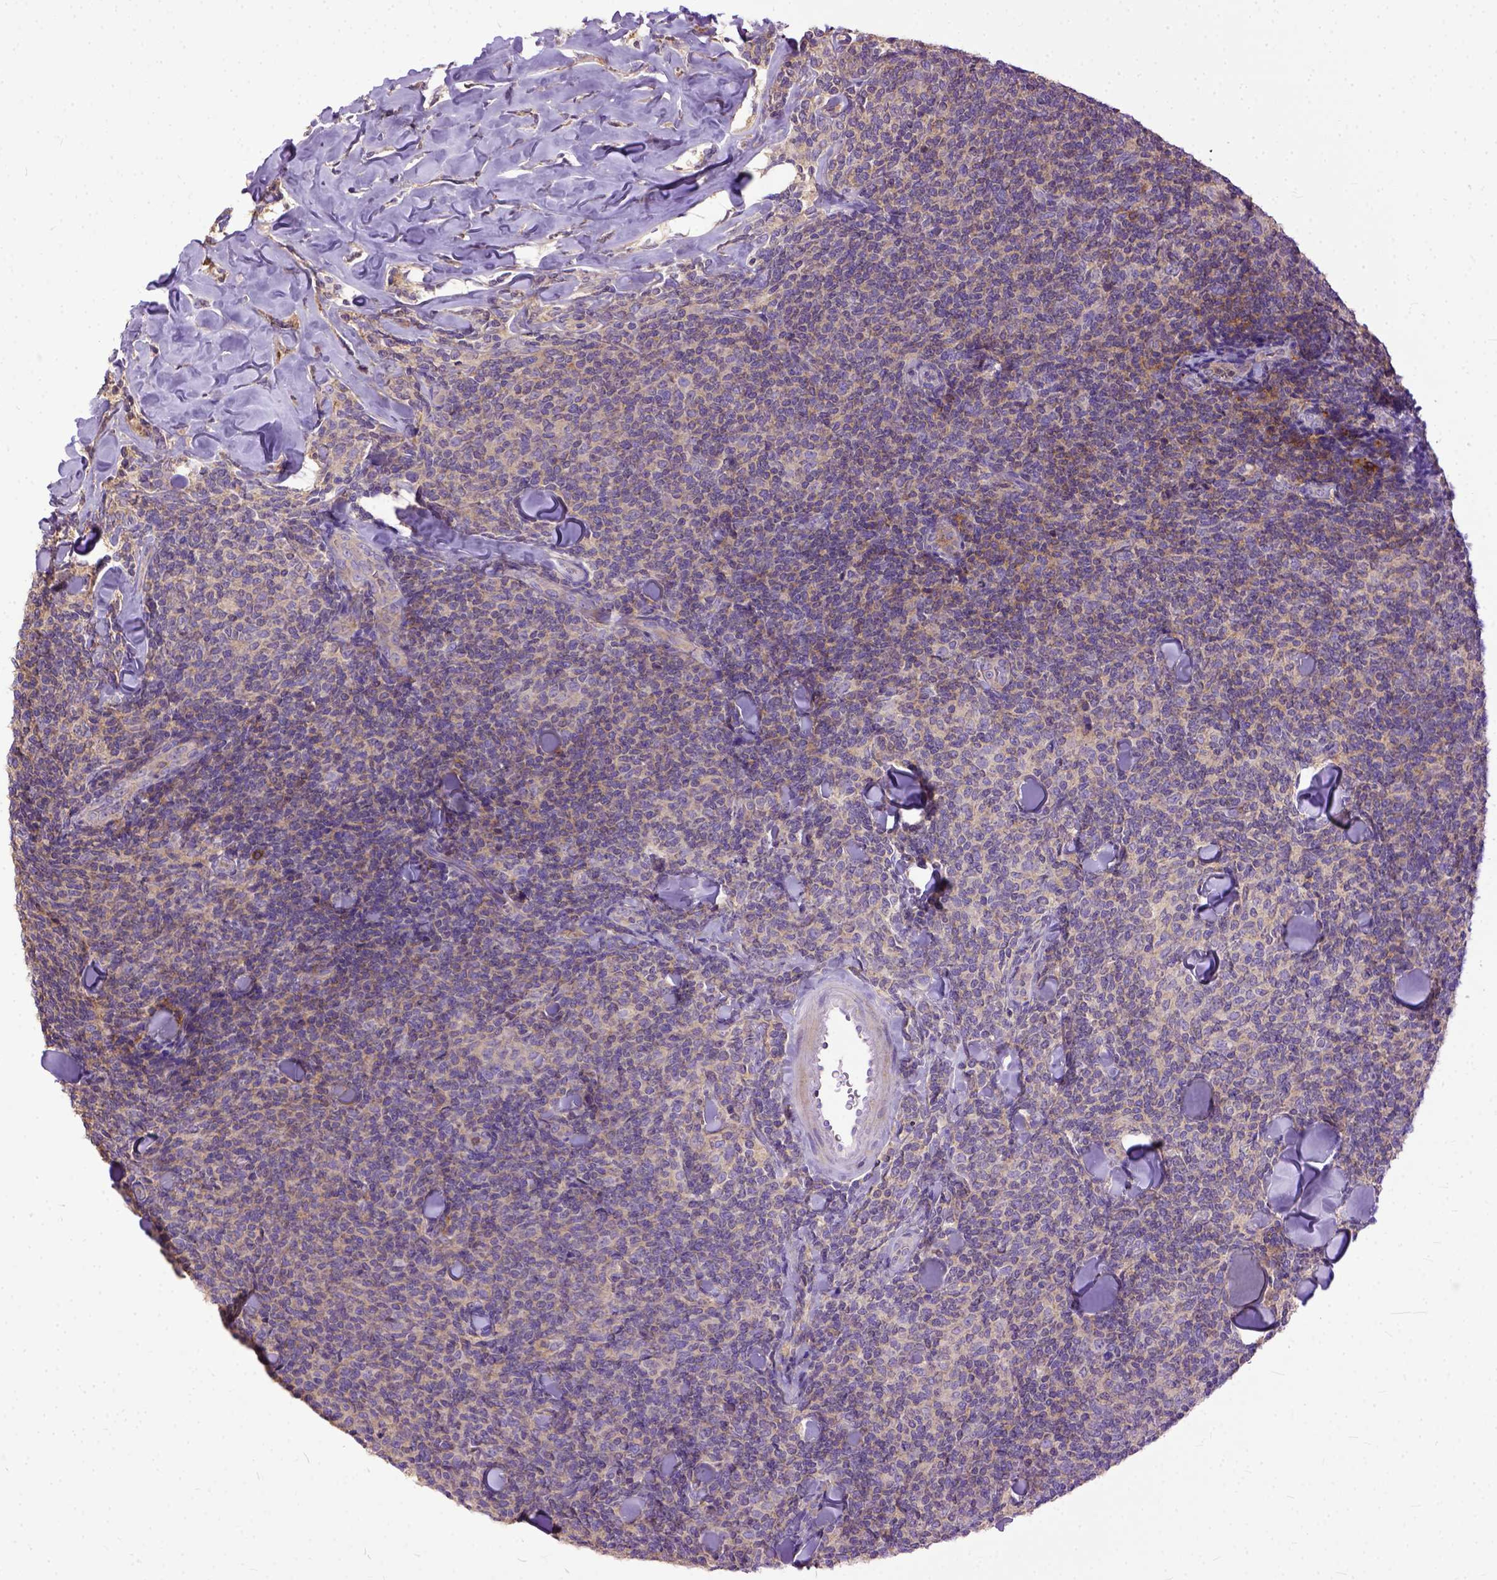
{"staining": {"intensity": "moderate", "quantity": "<25%", "location": "cytoplasmic/membranous"}, "tissue": "lymphoma", "cell_type": "Tumor cells", "image_type": "cancer", "snomed": [{"axis": "morphology", "description": "Malignant lymphoma, non-Hodgkin's type, Low grade"}, {"axis": "topography", "description": "Lymph node"}], "caption": "Human low-grade malignant lymphoma, non-Hodgkin's type stained with a brown dye exhibits moderate cytoplasmic/membranous positive expression in approximately <25% of tumor cells.", "gene": "NAMPT", "patient": {"sex": "female", "age": 56}}